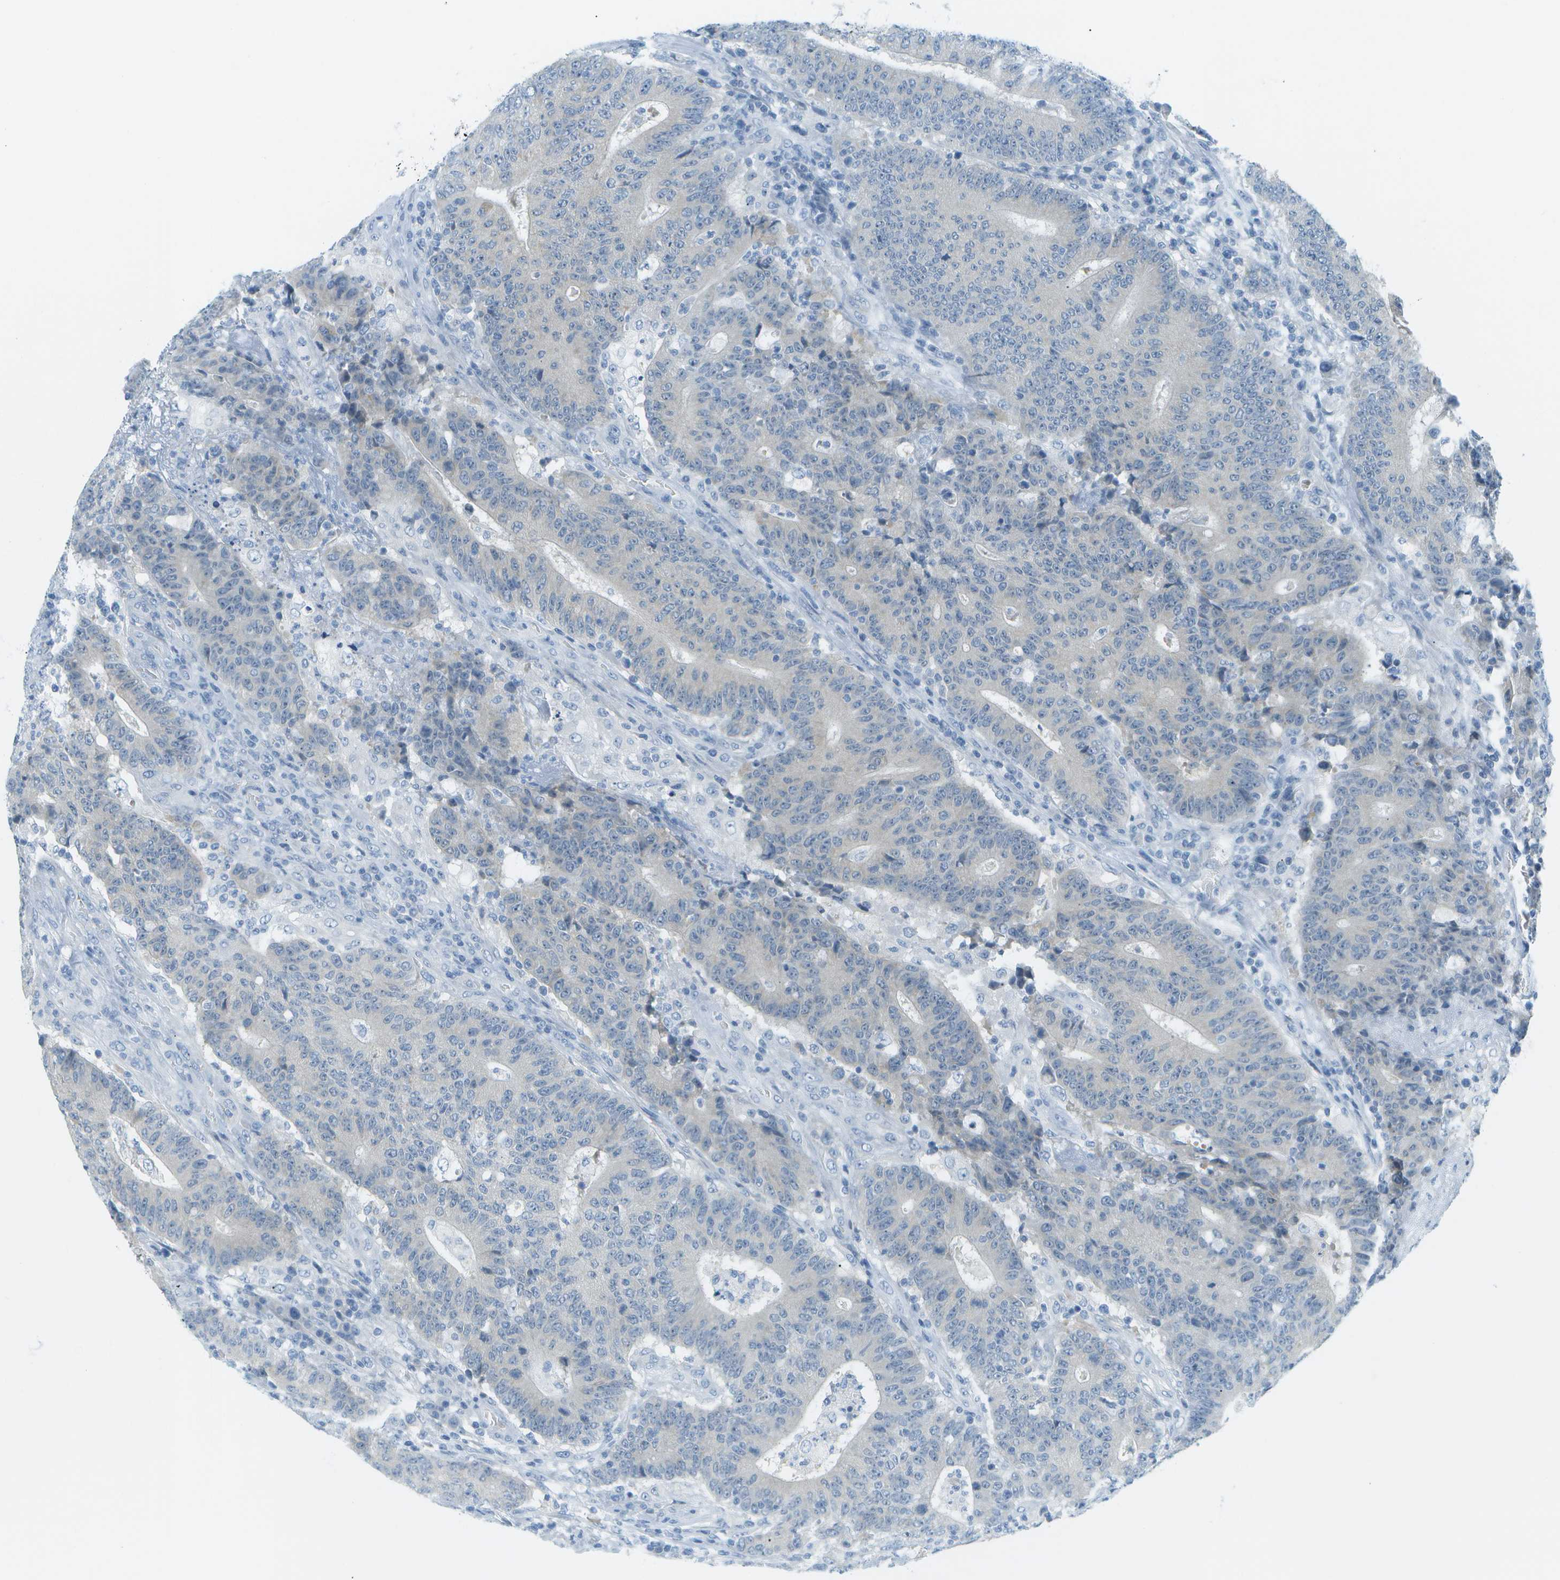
{"staining": {"intensity": "negative", "quantity": "none", "location": "none"}, "tissue": "colorectal cancer", "cell_type": "Tumor cells", "image_type": "cancer", "snomed": [{"axis": "morphology", "description": "Normal tissue, NOS"}, {"axis": "morphology", "description": "Adenocarcinoma, NOS"}, {"axis": "topography", "description": "Colon"}], "caption": "This micrograph is of colorectal adenocarcinoma stained with immunohistochemistry (IHC) to label a protein in brown with the nuclei are counter-stained blue. There is no staining in tumor cells.", "gene": "SMYD5", "patient": {"sex": "female", "age": 75}}